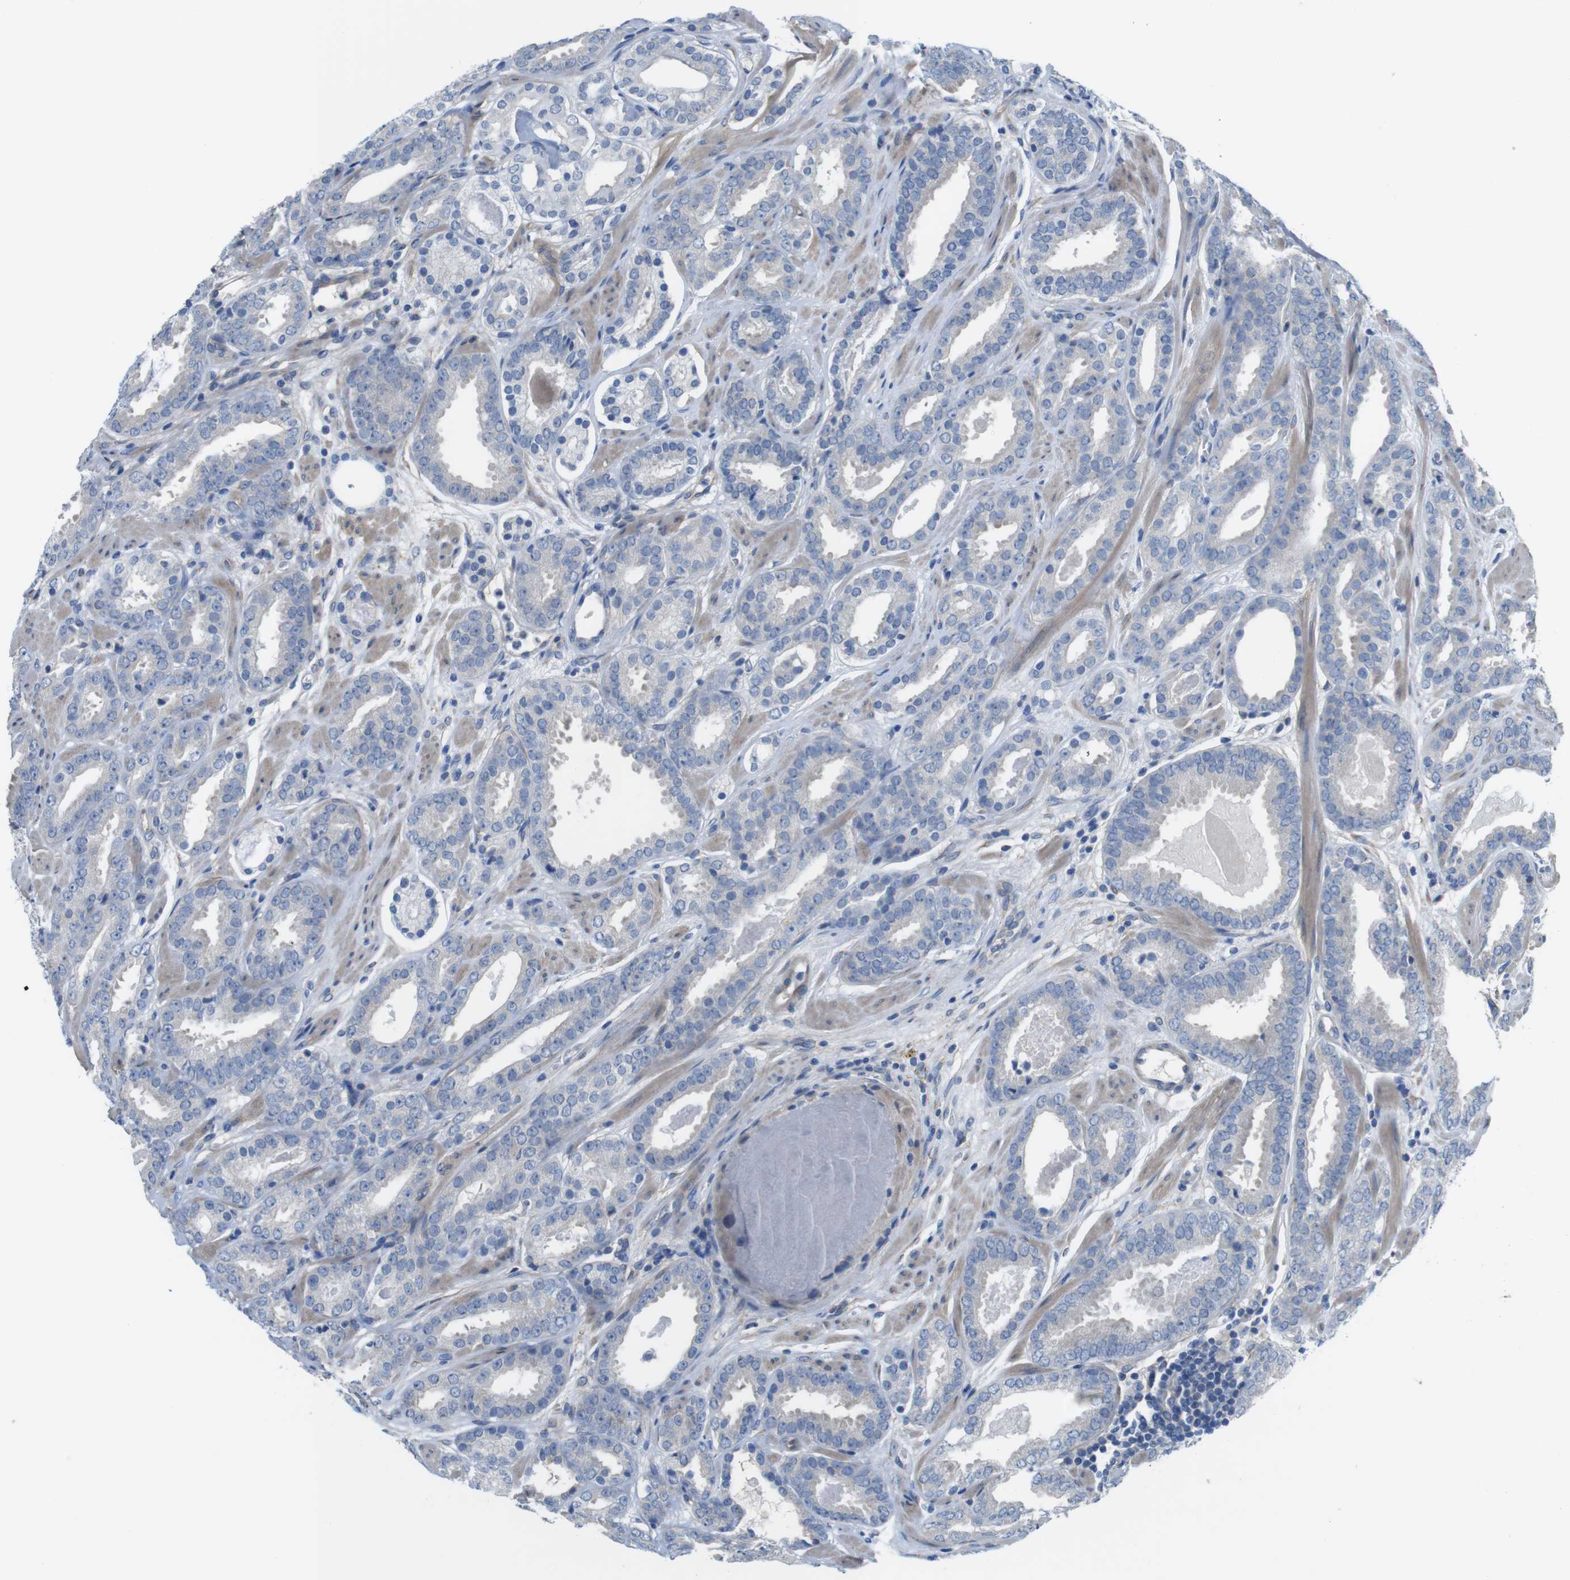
{"staining": {"intensity": "negative", "quantity": "none", "location": "none"}, "tissue": "prostate cancer", "cell_type": "Tumor cells", "image_type": "cancer", "snomed": [{"axis": "morphology", "description": "Adenocarcinoma, Low grade"}, {"axis": "topography", "description": "Prostate"}], "caption": "The image exhibits no staining of tumor cells in prostate cancer.", "gene": "CDH8", "patient": {"sex": "male", "age": 69}}